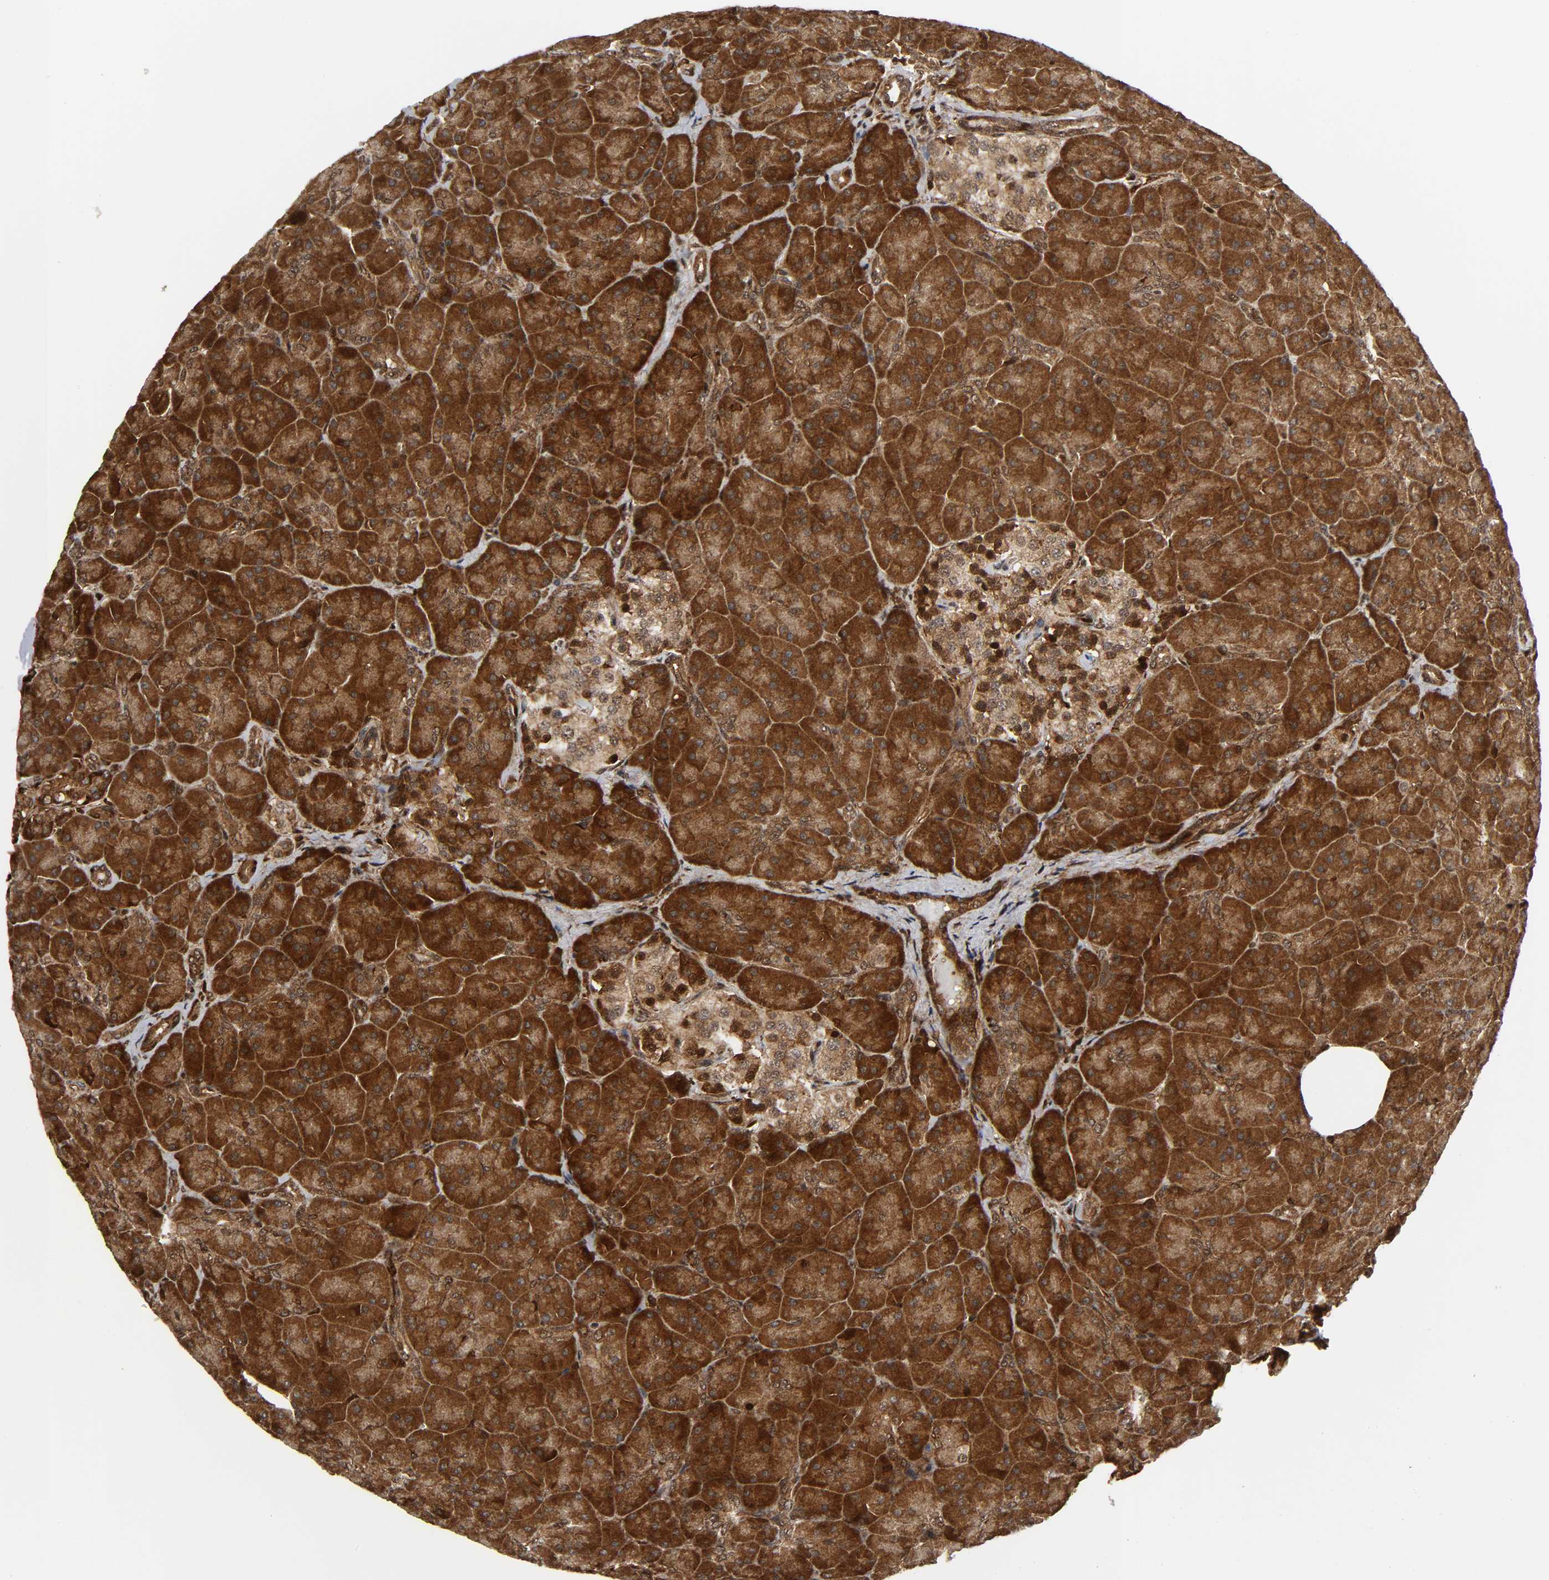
{"staining": {"intensity": "strong", "quantity": ">75%", "location": "cytoplasmic/membranous"}, "tissue": "pancreas", "cell_type": "Exocrine glandular cells", "image_type": "normal", "snomed": [{"axis": "morphology", "description": "Normal tissue, NOS"}, {"axis": "topography", "description": "Pancreas"}], "caption": "Protein expression analysis of benign pancreas exhibits strong cytoplasmic/membranous staining in approximately >75% of exocrine glandular cells. (Stains: DAB (3,3'-diaminobenzidine) in brown, nuclei in blue, Microscopy: brightfield microscopy at high magnification).", "gene": "MAPK1", "patient": {"sex": "male", "age": 66}}